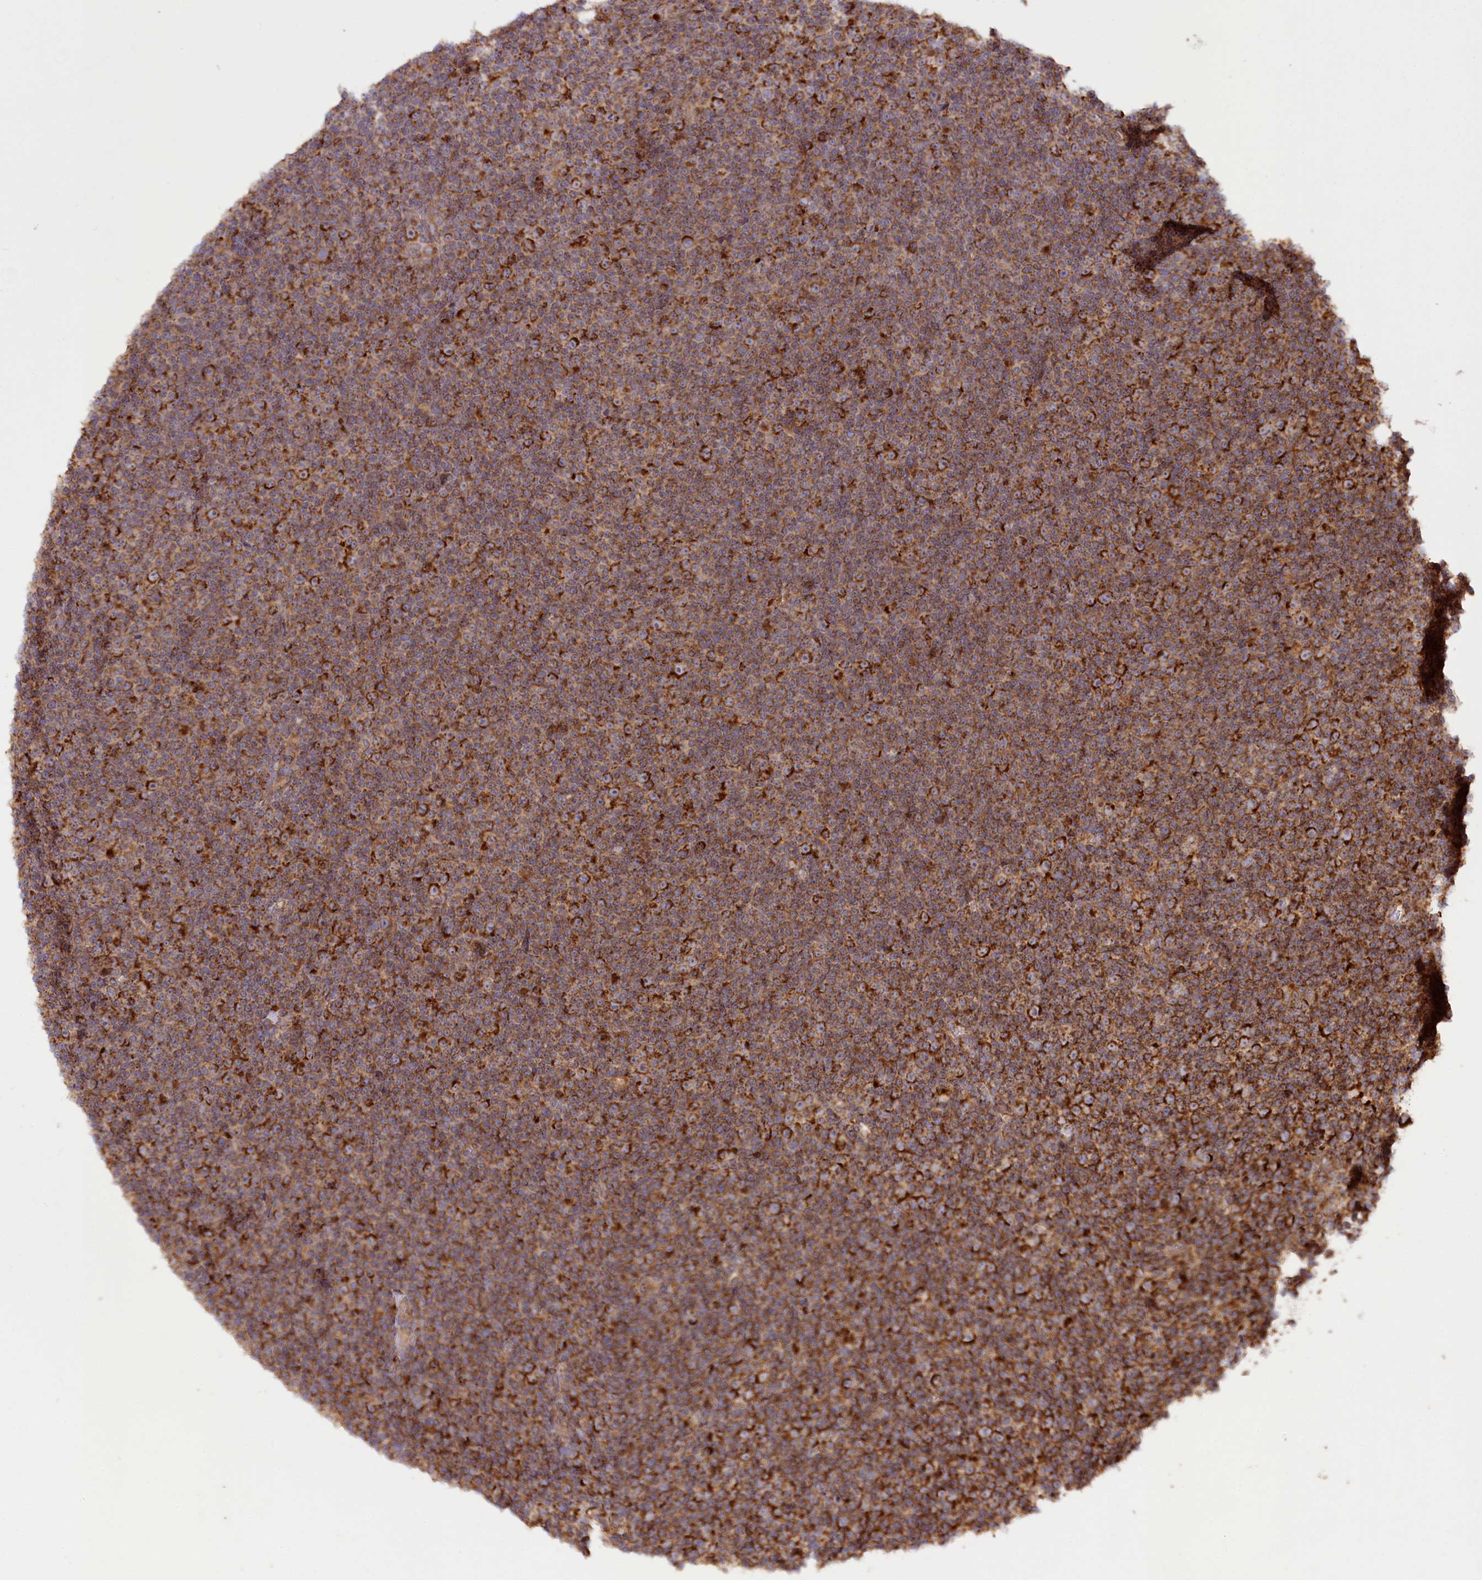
{"staining": {"intensity": "strong", "quantity": ">75%", "location": "cytoplasmic/membranous"}, "tissue": "lymphoma", "cell_type": "Tumor cells", "image_type": "cancer", "snomed": [{"axis": "morphology", "description": "Malignant lymphoma, non-Hodgkin's type, Low grade"}, {"axis": "topography", "description": "Lymph node"}], "caption": "IHC (DAB (3,3'-diaminobenzidine)) staining of lymphoma shows strong cytoplasmic/membranous protein staining in about >75% of tumor cells.", "gene": "RAB7A", "patient": {"sex": "female", "age": 67}}